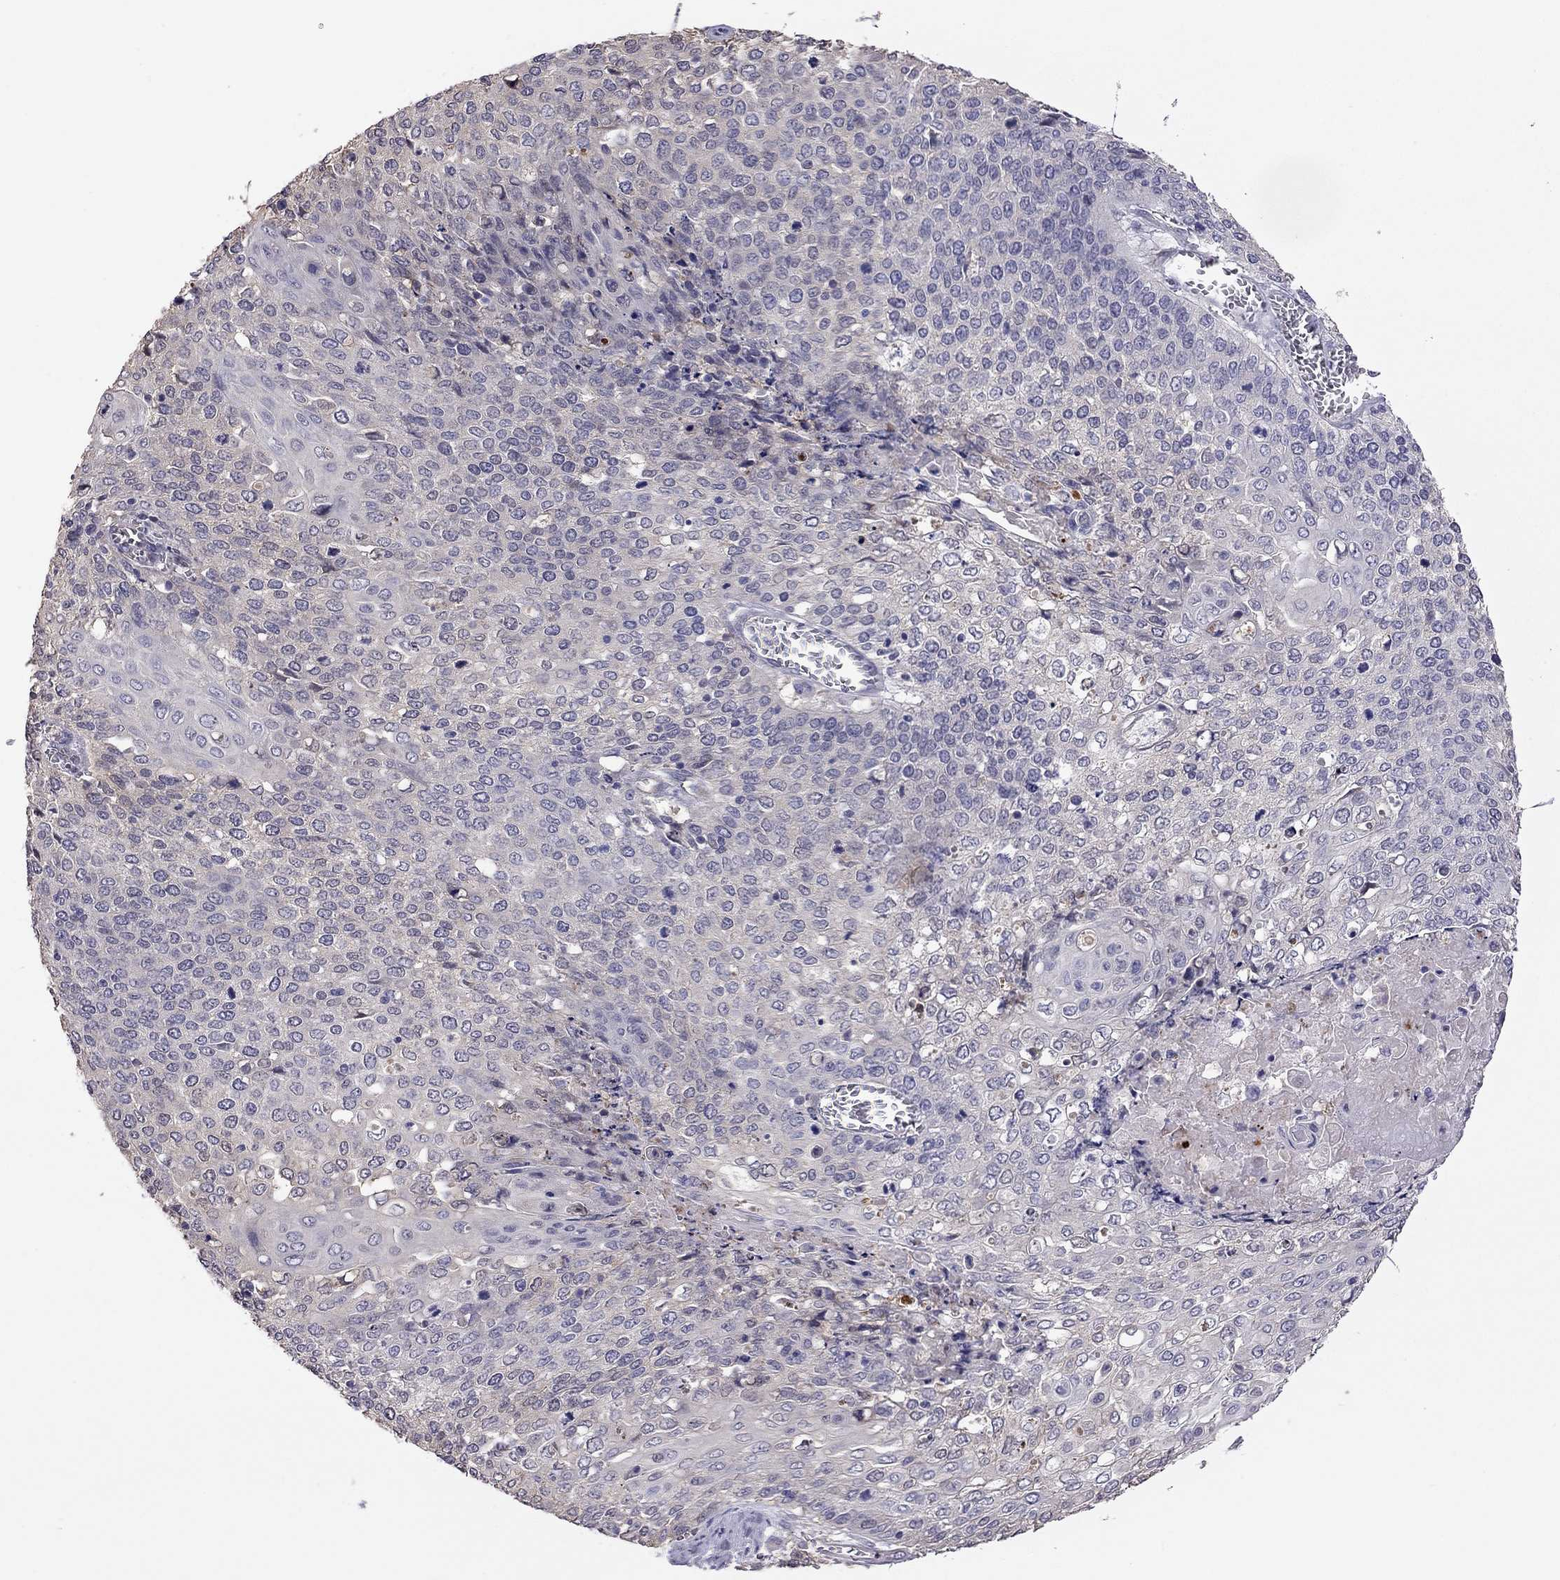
{"staining": {"intensity": "negative", "quantity": "none", "location": "none"}, "tissue": "cervical cancer", "cell_type": "Tumor cells", "image_type": "cancer", "snomed": [{"axis": "morphology", "description": "Squamous cell carcinoma, NOS"}, {"axis": "topography", "description": "Cervix"}], "caption": "Immunohistochemical staining of human cervical squamous cell carcinoma reveals no significant positivity in tumor cells. (Brightfield microscopy of DAB (3,3'-diaminobenzidine) IHC at high magnification).", "gene": "FEZ1", "patient": {"sex": "female", "age": 39}}